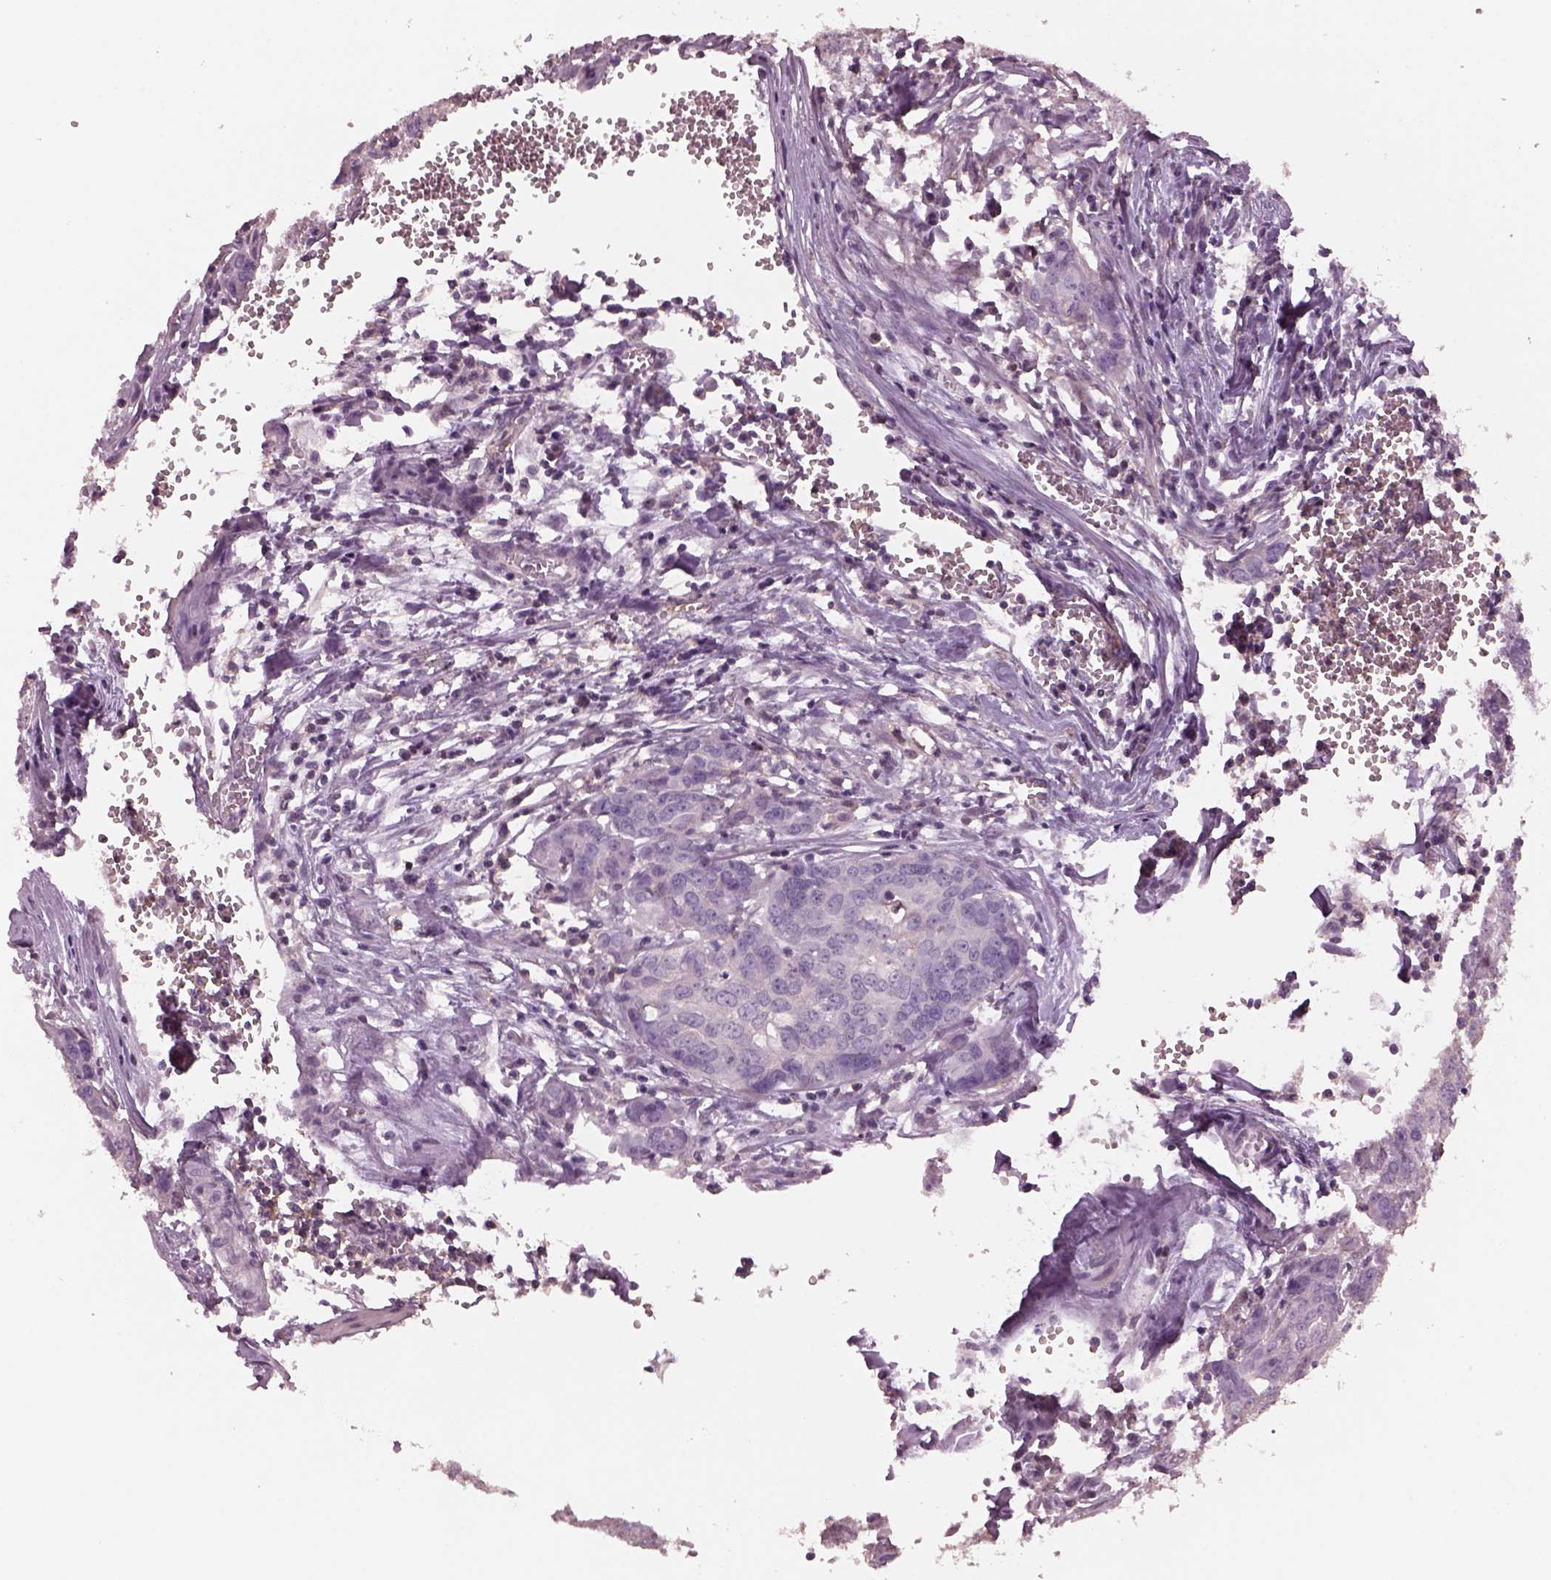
{"staining": {"intensity": "negative", "quantity": "none", "location": "none"}, "tissue": "ovarian cancer", "cell_type": "Tumor cells", "image_type": "cancer", "snomed": [{"axis": "morphology", "description": "Carcinoma, endometroid"}, {"axis": "topography", "description": "Ovary"}], "caption": "A micrograph of endometroid carcinoma (ovarian) stained for a protein reveals no brown staining in tumor cells.", "gene": "SRI", "patient": {"sex": "female", "age": 78}}